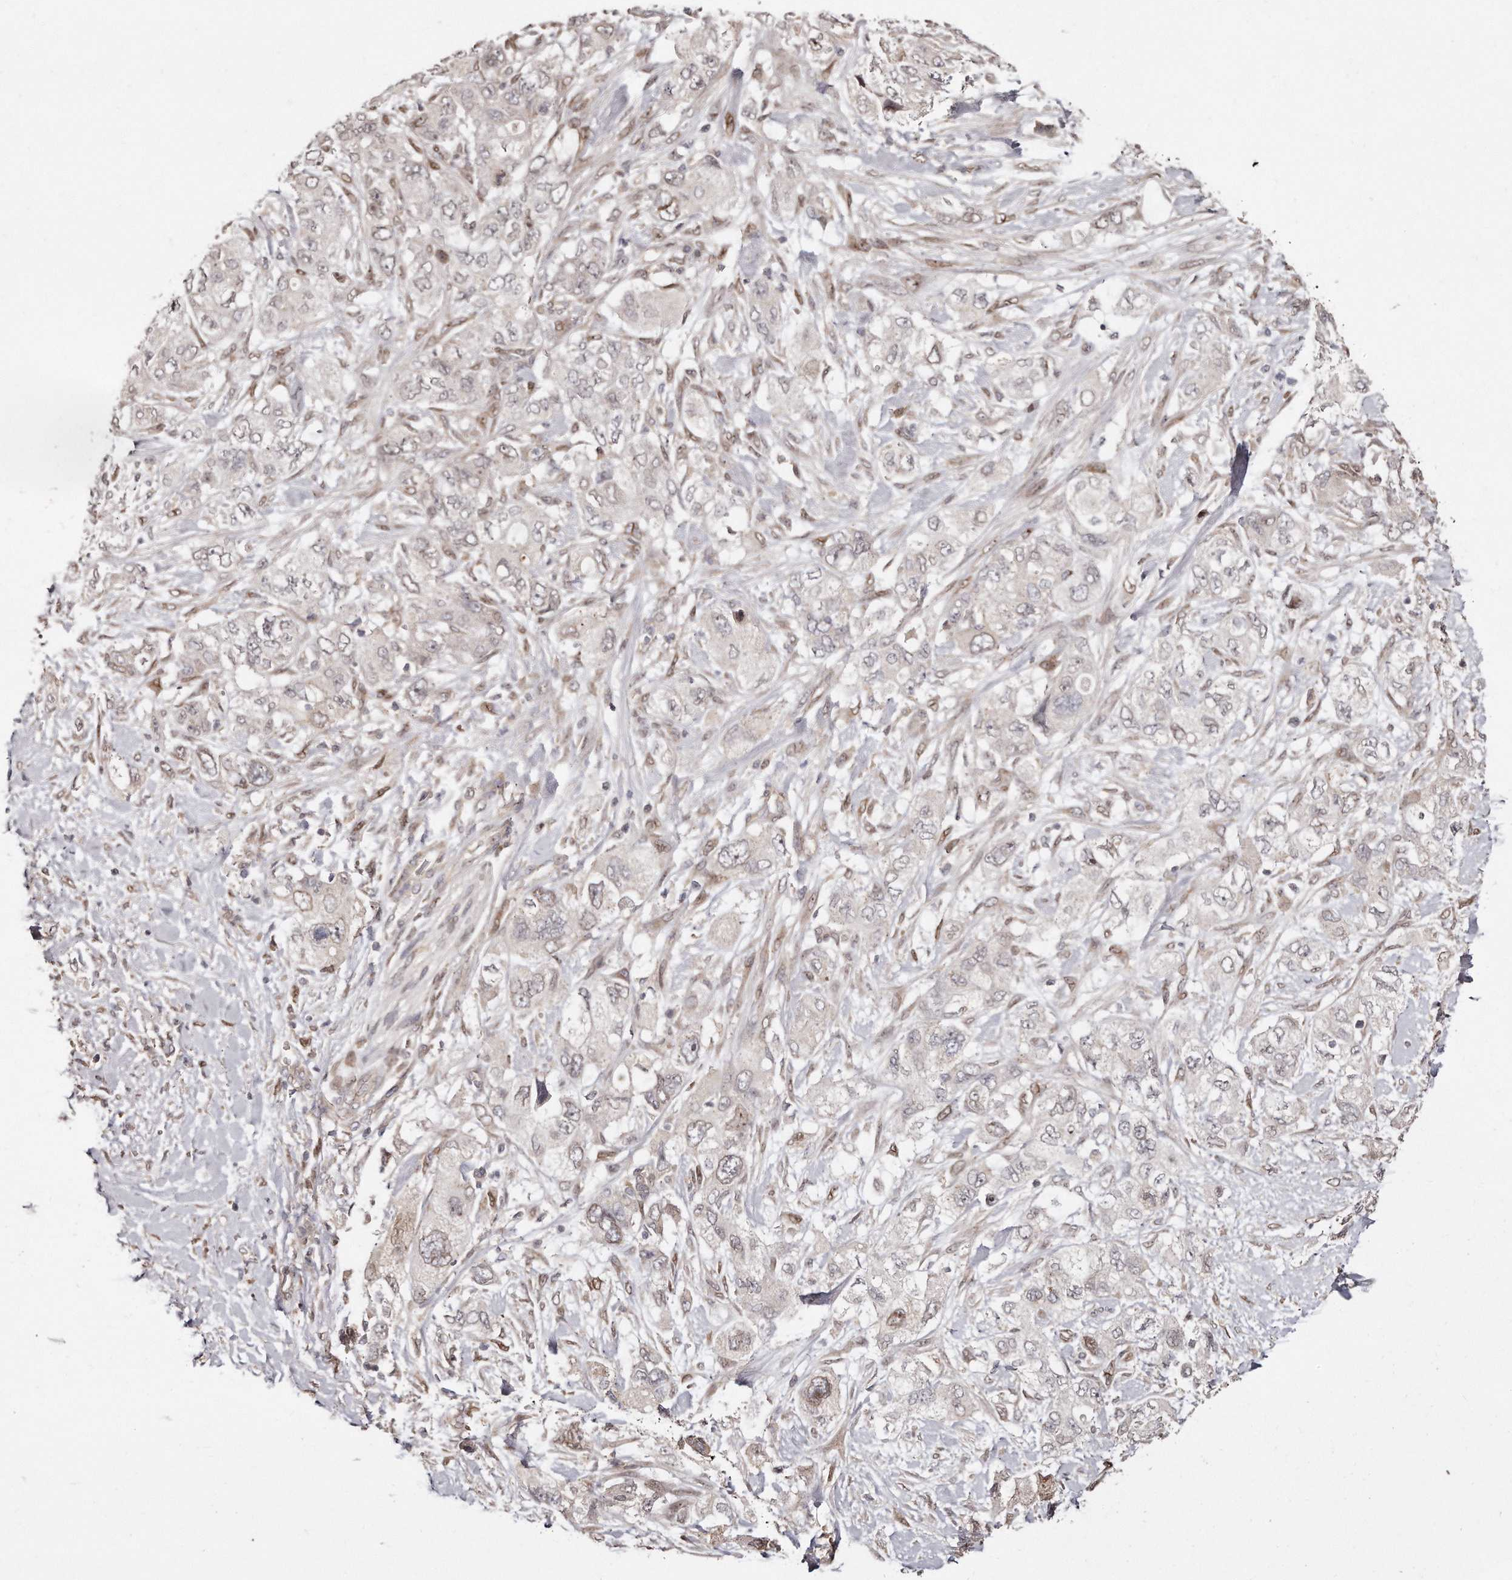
{"staining": {"intensity": "negative", "quantity": "none", "location": "none"}, "tissue": "pancreatic cancer", "cell_type": "Tumor cells", "image_type": "cancer", "snomed": [{"axis": "morphology", "description": "Adenocarcinoma, NOS"}, {"axis": "topography", "description": "Pancreas"}], "caption": "Immunohistochemistry of adenocarcinoma (pancreatic) demonstrates no positivity in tumor cells. (Stains: DAB (3,3'-diaminobenzidine) immunohistochemistry with hematoxylin counter stain, Microscopy: brightfield microscopy at high magnification).", "gene": "HASPIN", "patient": {"sex": "female", "age": 73}}